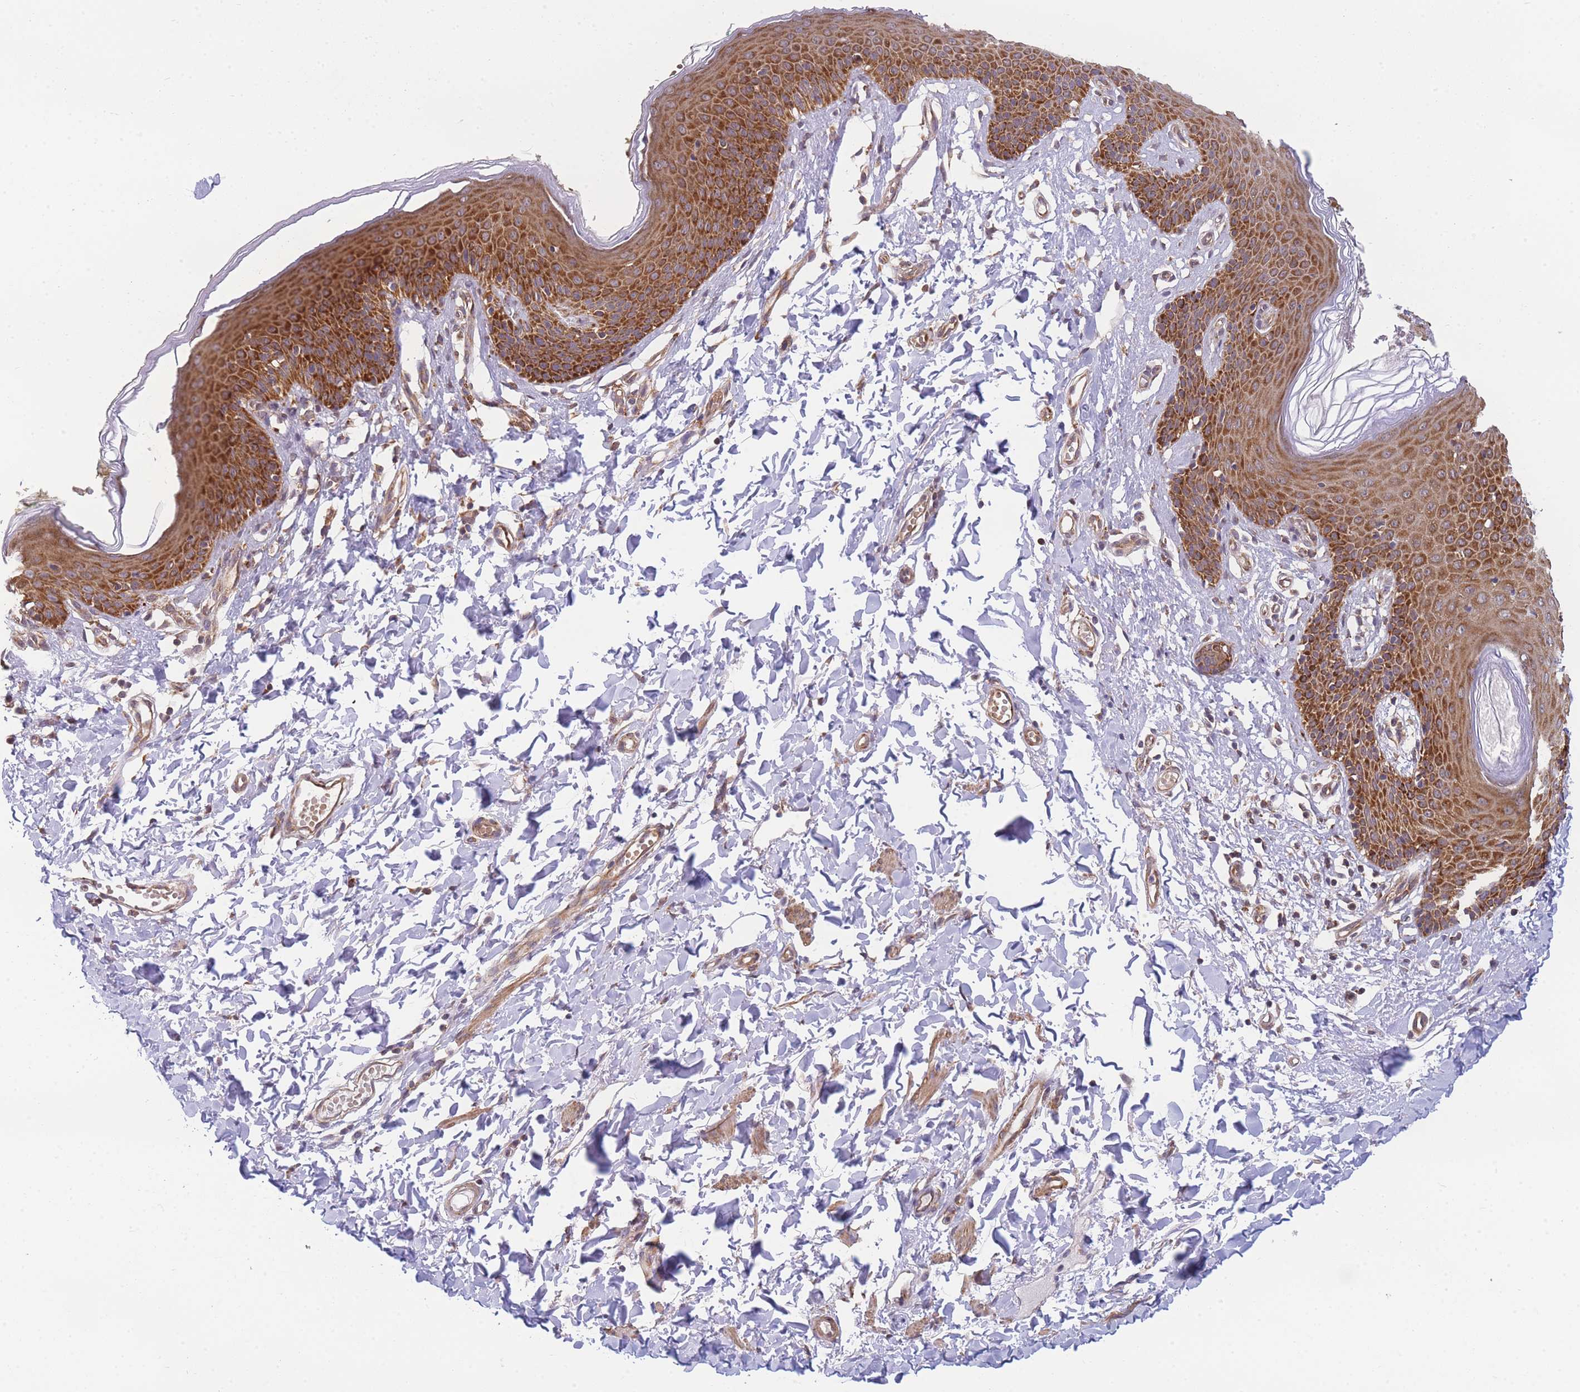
{"staining": {"intensity": "strong", "quantity": ">75%", "location": "cytoplasmic/membranous"}, "tissue": "skin", "cell_type": "Epidermal cells", "image_type": "normal", "snomed": [{"axis": "morphology", "description": "Normal tissue, NOS"}, {"axis": "topography", "description": "Vulva"}], "caption": "Brown immunohistochemical staining in unremarkable human skin exhibits strong cytoplasmic/membranous staining in approximately >75% of epidermal cells.", "gene": "ENSG00000276345", "patient": {"sex": "female", "age": 66}}